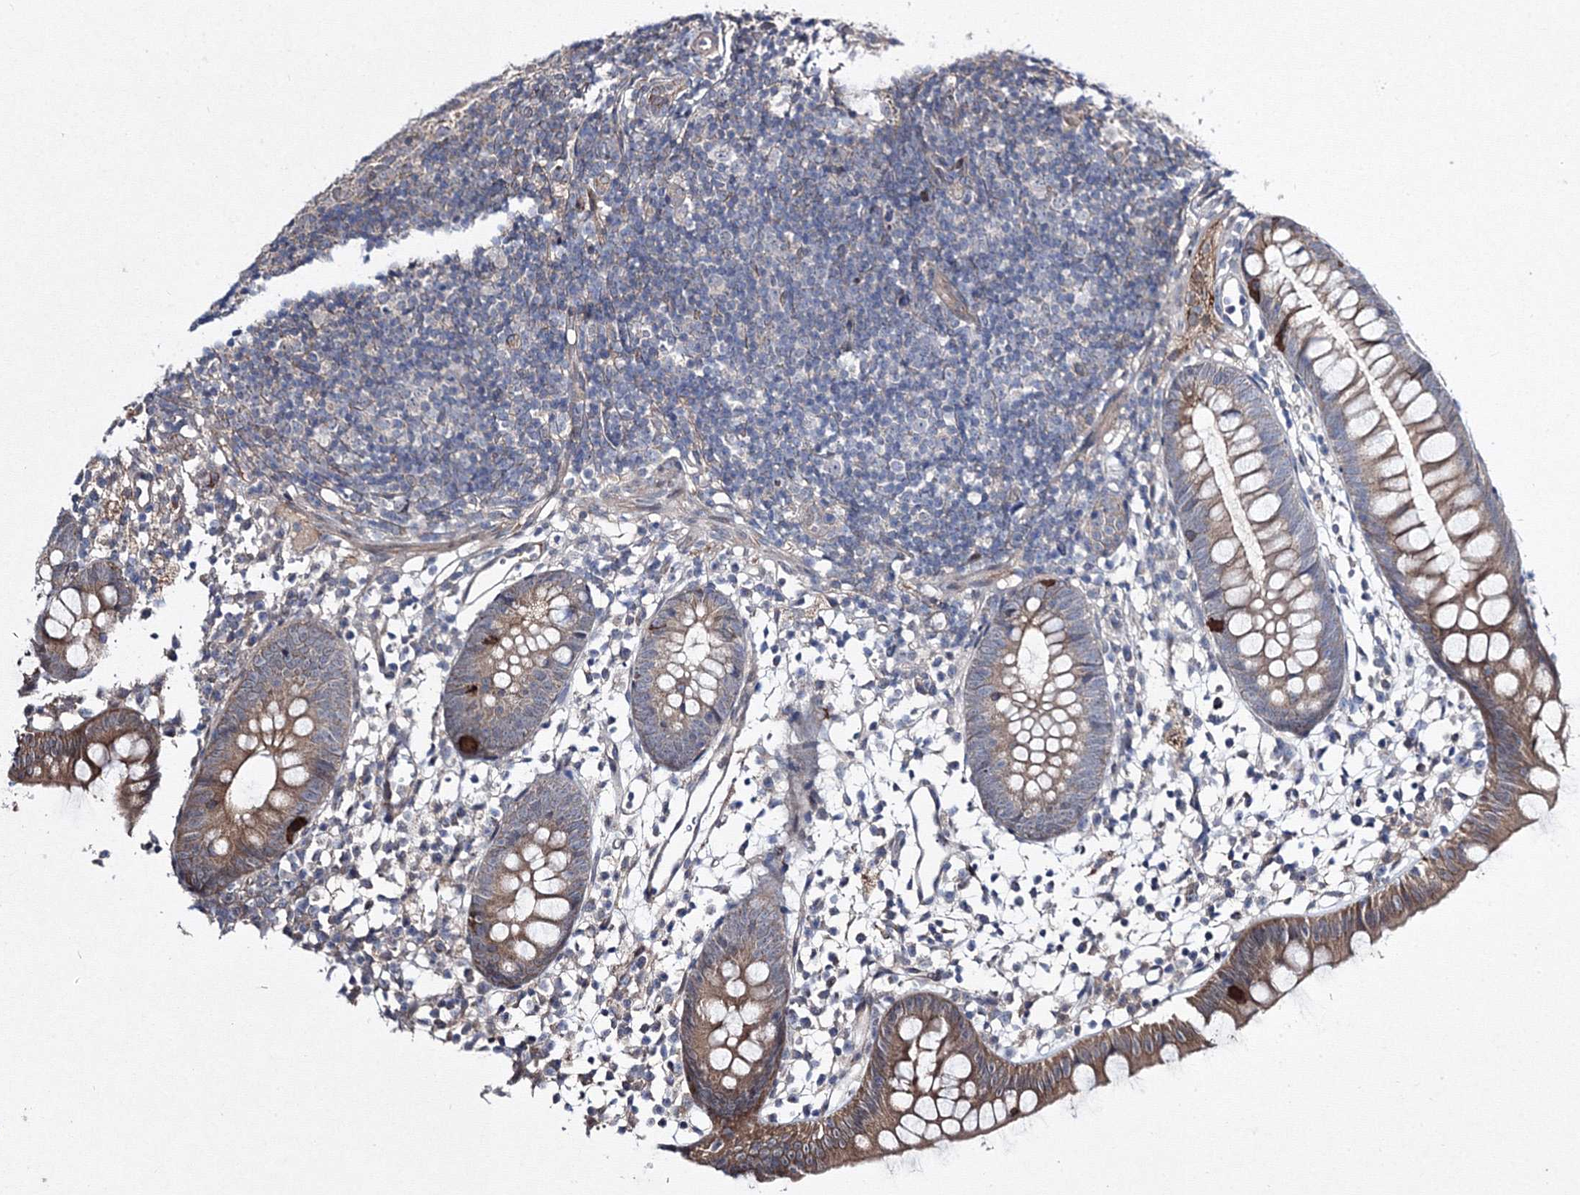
{"staining": {"intensity": "moderate", "quantity": "25%-75%", "location": "cytoplasmic/membranous"}, "tissue": "appendix", "cell_type": "Glandular cells", "image_type": "normal", "snomed": [{"axis": "morphology", "description": "Normal tissue, NOS"}, {"axis": "topography", "description": "Appendix"}], "caption": "A brown stain labels moderate cytoplasmic/membranous staining of a protein in glandular cells of benign human appendix.", "gene": "RANBP3L", "patient": {"sex": "female", "age": 20}}